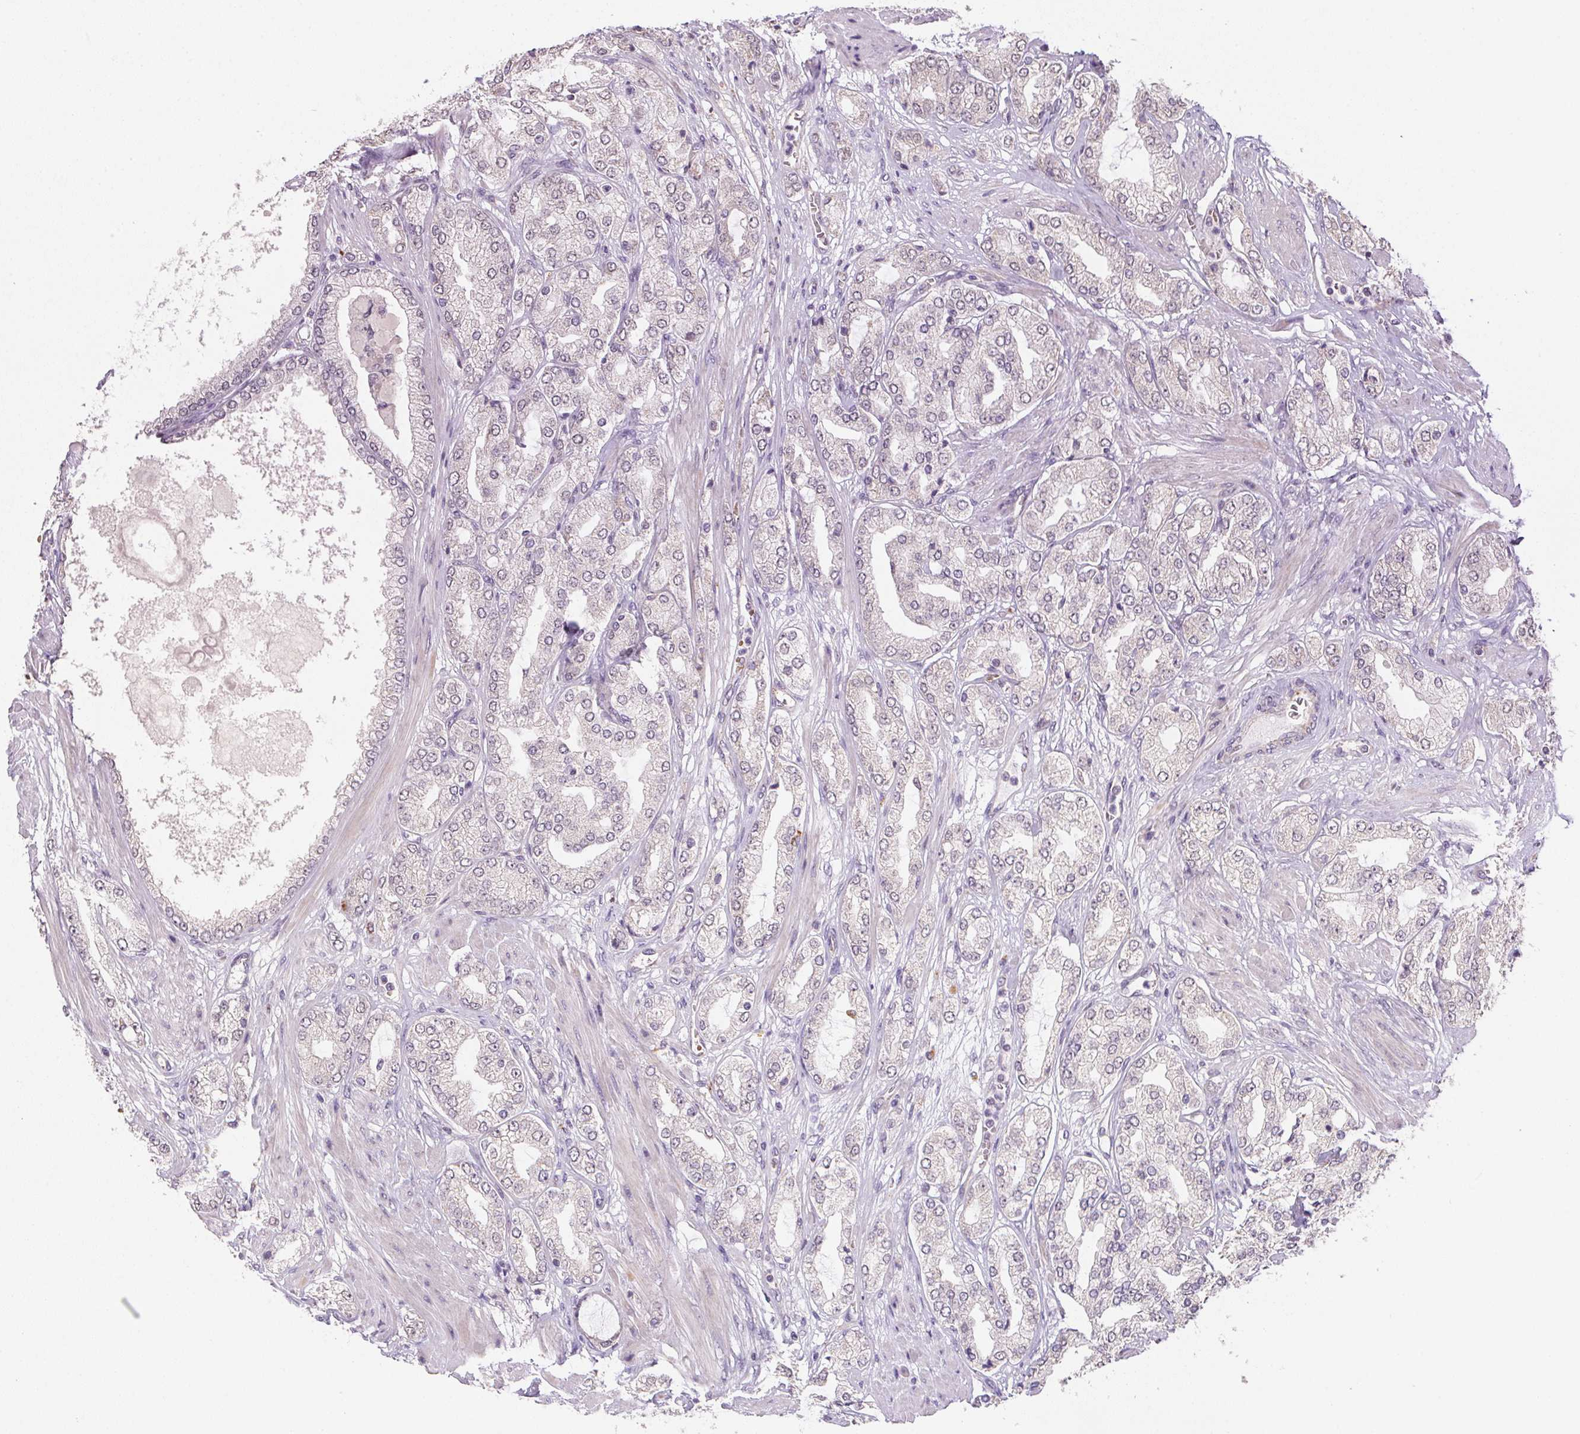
{"staining": {"intensity": "weak", "quantity": "<25%", "location": "cytoplasmic/membranous"}, "tissue": "prostate cancer", "cell_type": "Tumor cells", "image_type": "cancer", "snomed": [{"axis": "morphology", "description": "Adenocarcinoma, High grade"}, {"axis": "topography", "description": "Prostate"}], "caption": "This is an immunohistochemistry histopathology image of prostate cancer. There is no expression in tumor cells.", "gene": "METTL13", "patient": {"sex": "male", "age": 68}}